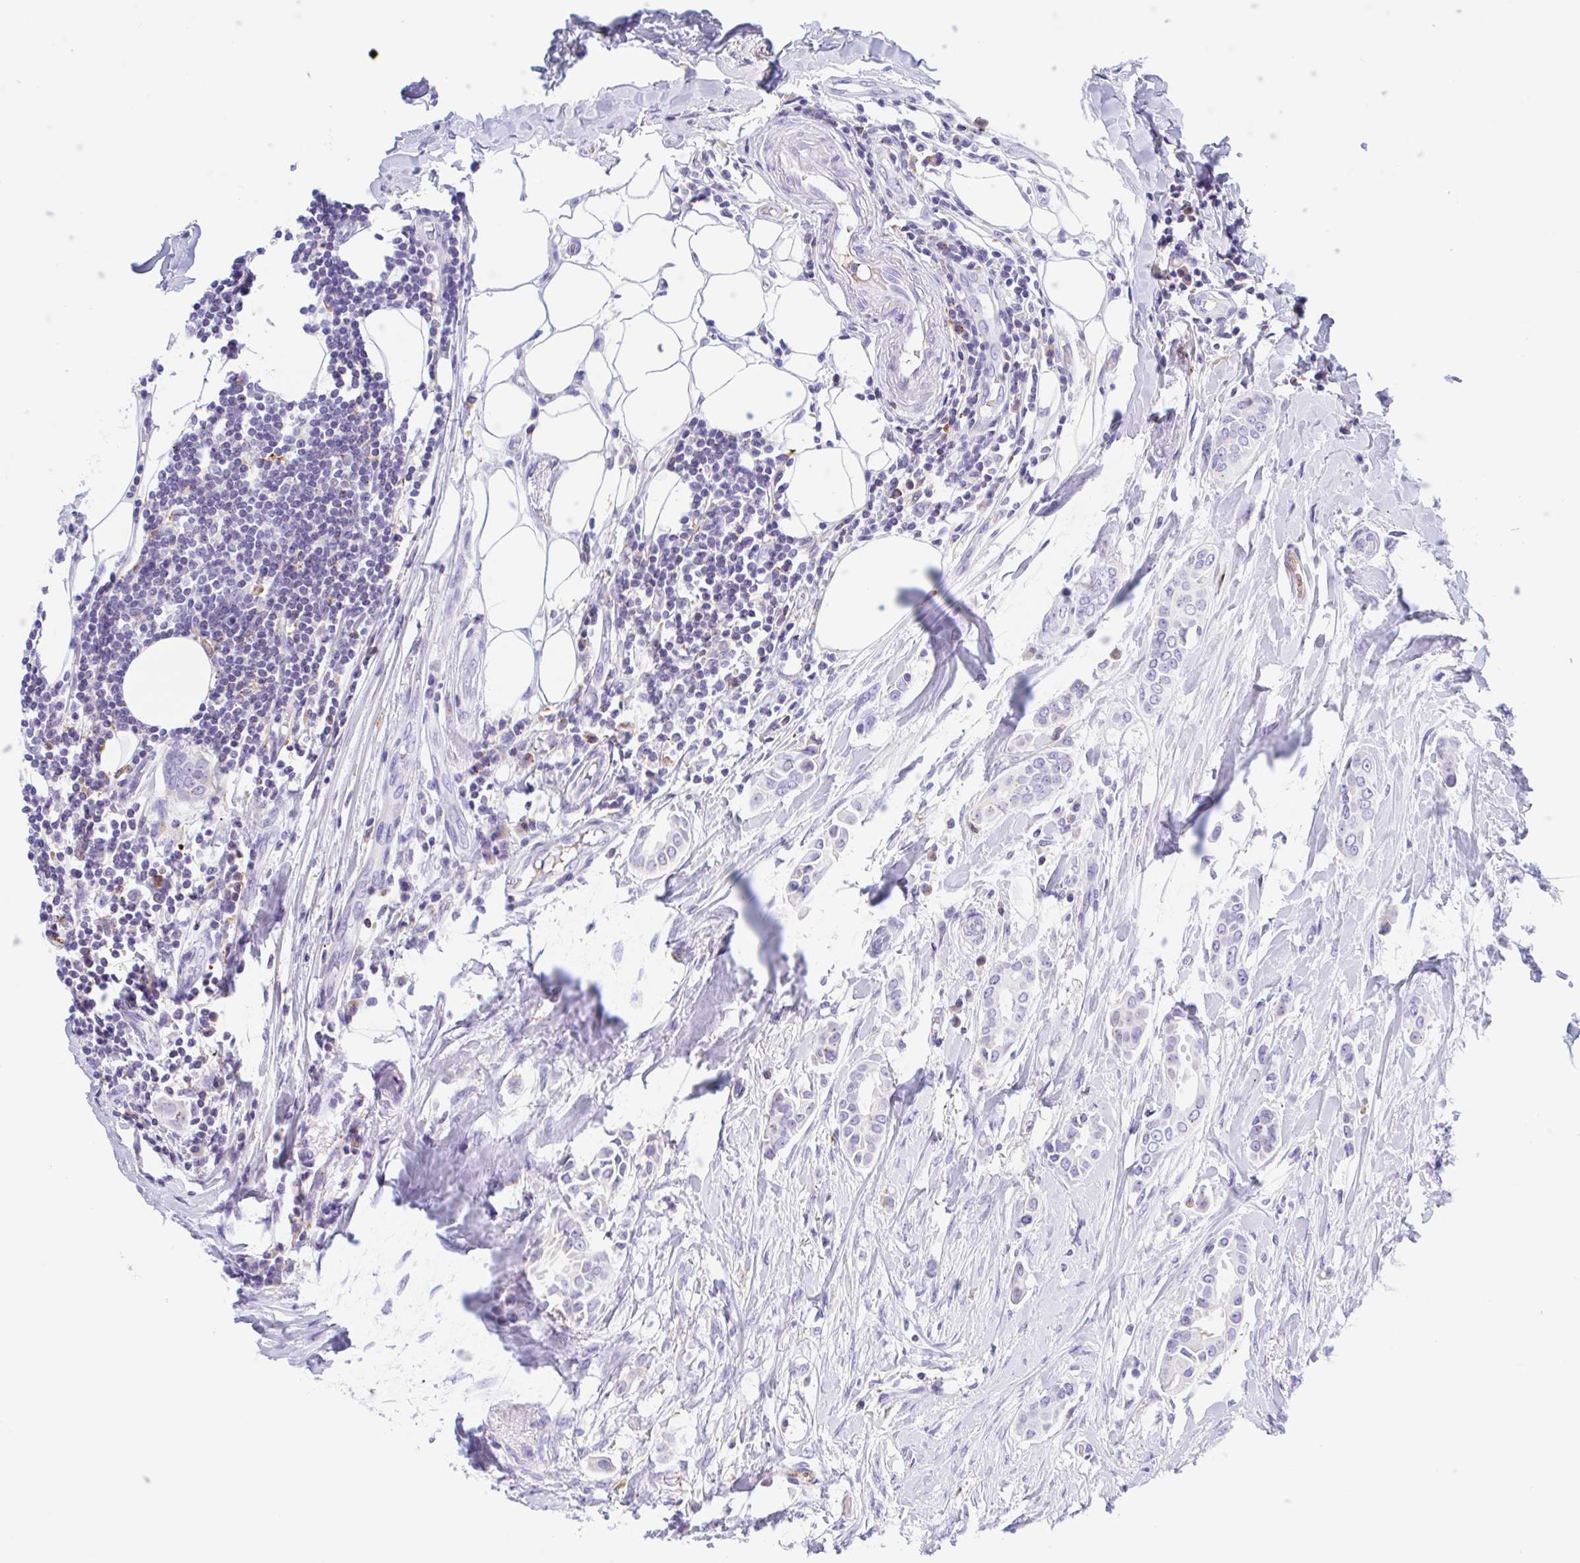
{"staining": {"intensity": "negative", "quantity": "none", "location": "none"}, "tissue": "breast cancer", "cell_type": "Tumor cells", "image_type": "cancer", "snomed": [{"axis": "morphology", "description": "Duct carcinoma"}, {"axis": "topography", "description": "Breast"}], "caption": "This is an immunohistochemistry (IHC) micrograph of infiltrating ductal carcinoma (breast). There is no positivity in tumor cells.", "gene": "ANKRD9", "patient": {"sex": "female", "age": 64}}